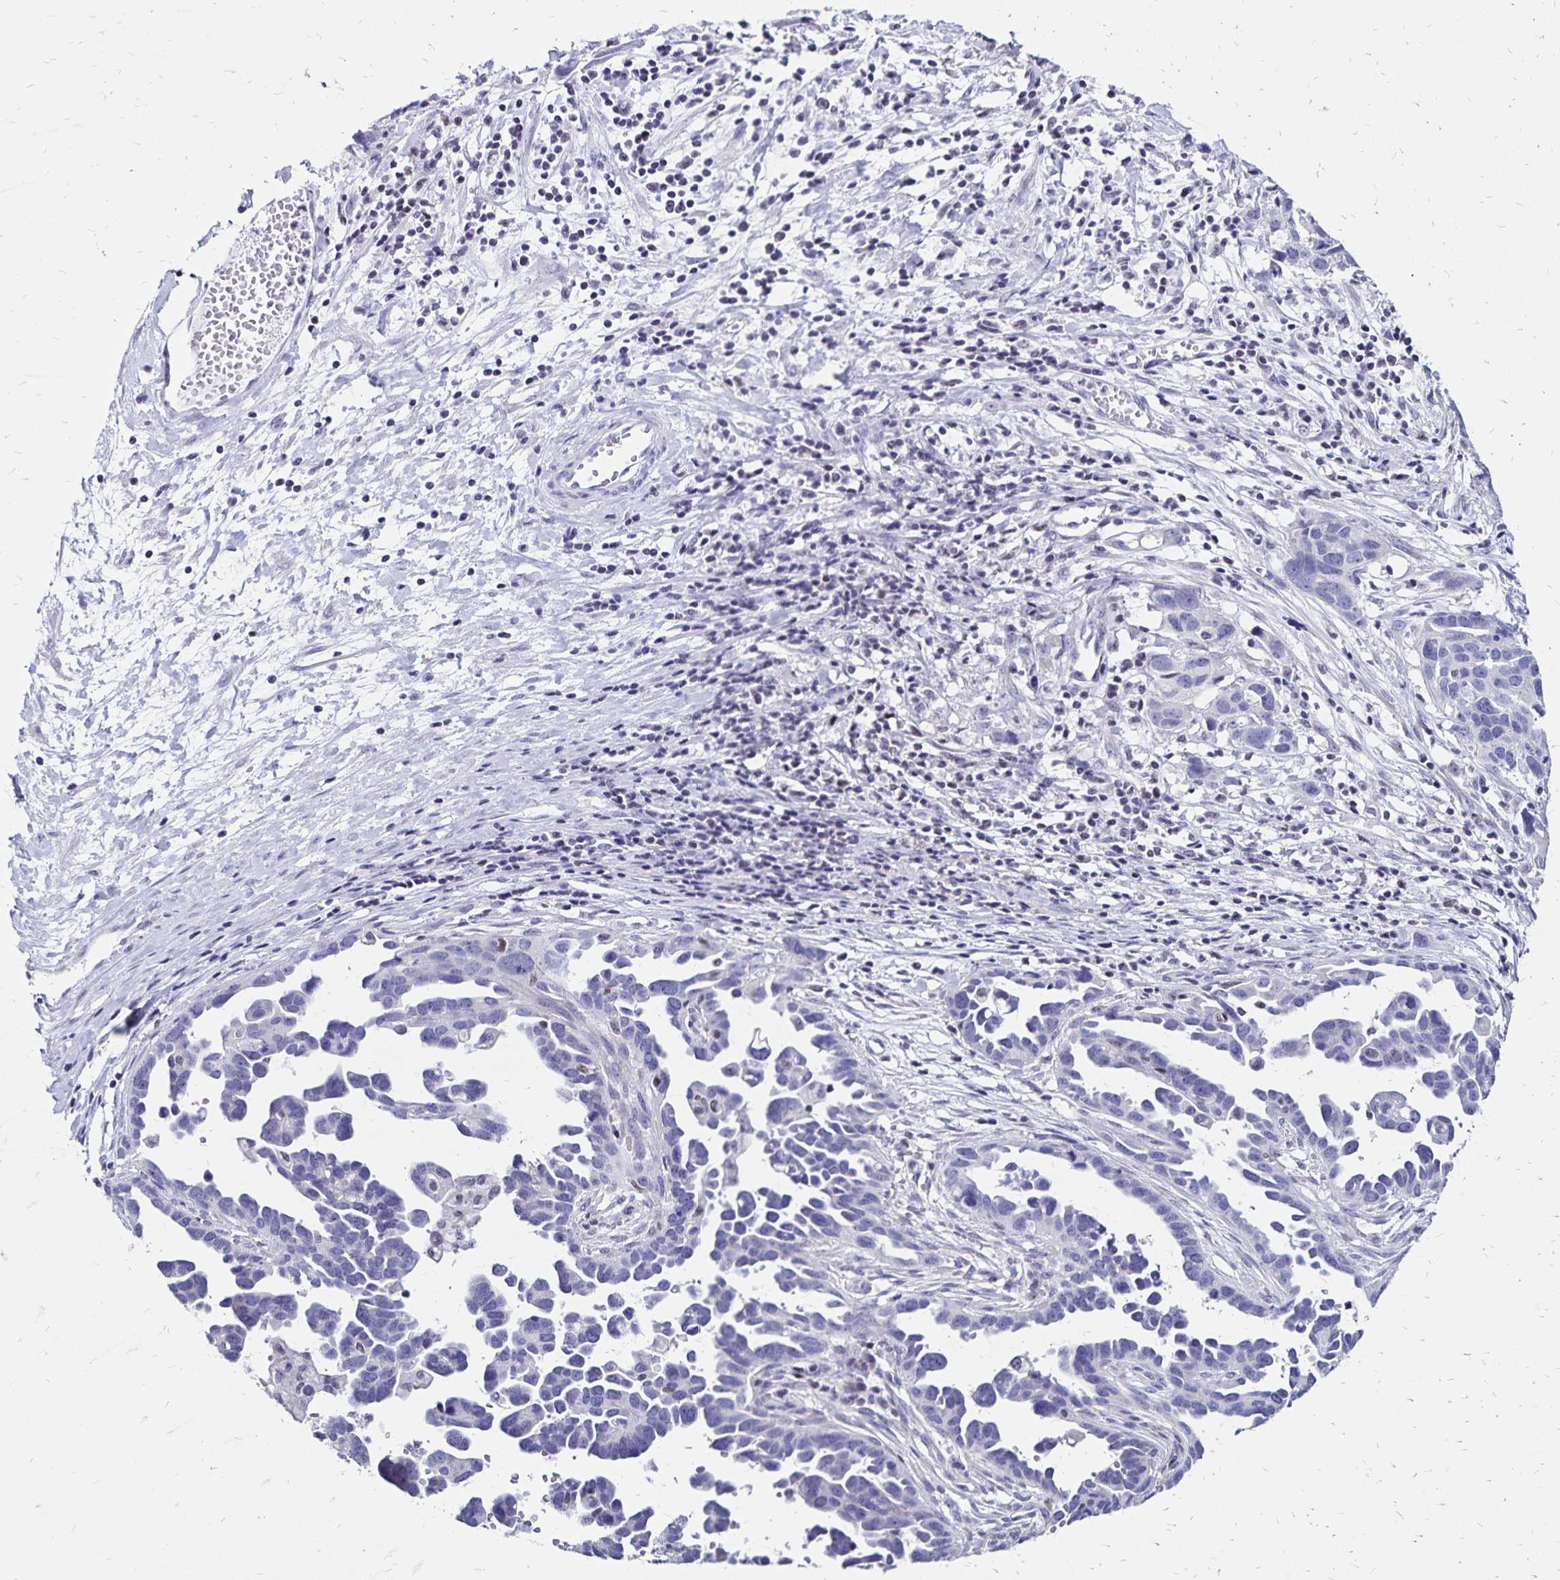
{"staining": {"intensity": "negative", "quantity": "none", "location": "none"}, "tissue": "ovarian cancer", "cell_type": "Tumor cells", "image_type": "cancer", "snomed": [{"axis": "morphology", "description": "Cystadenocarcinoma, serous, NOS"}, {"axis": "topography", "description": "Ovary"}], "caption": "A high-resolution image shows immunohistochemistry (IHC) staining of serous cystadenocarcinoma (ovarian), which demonstrates no significant expression in tumor cells.", "gene": "IKZF1", "patient": {"sex": "female", "age": 54}}